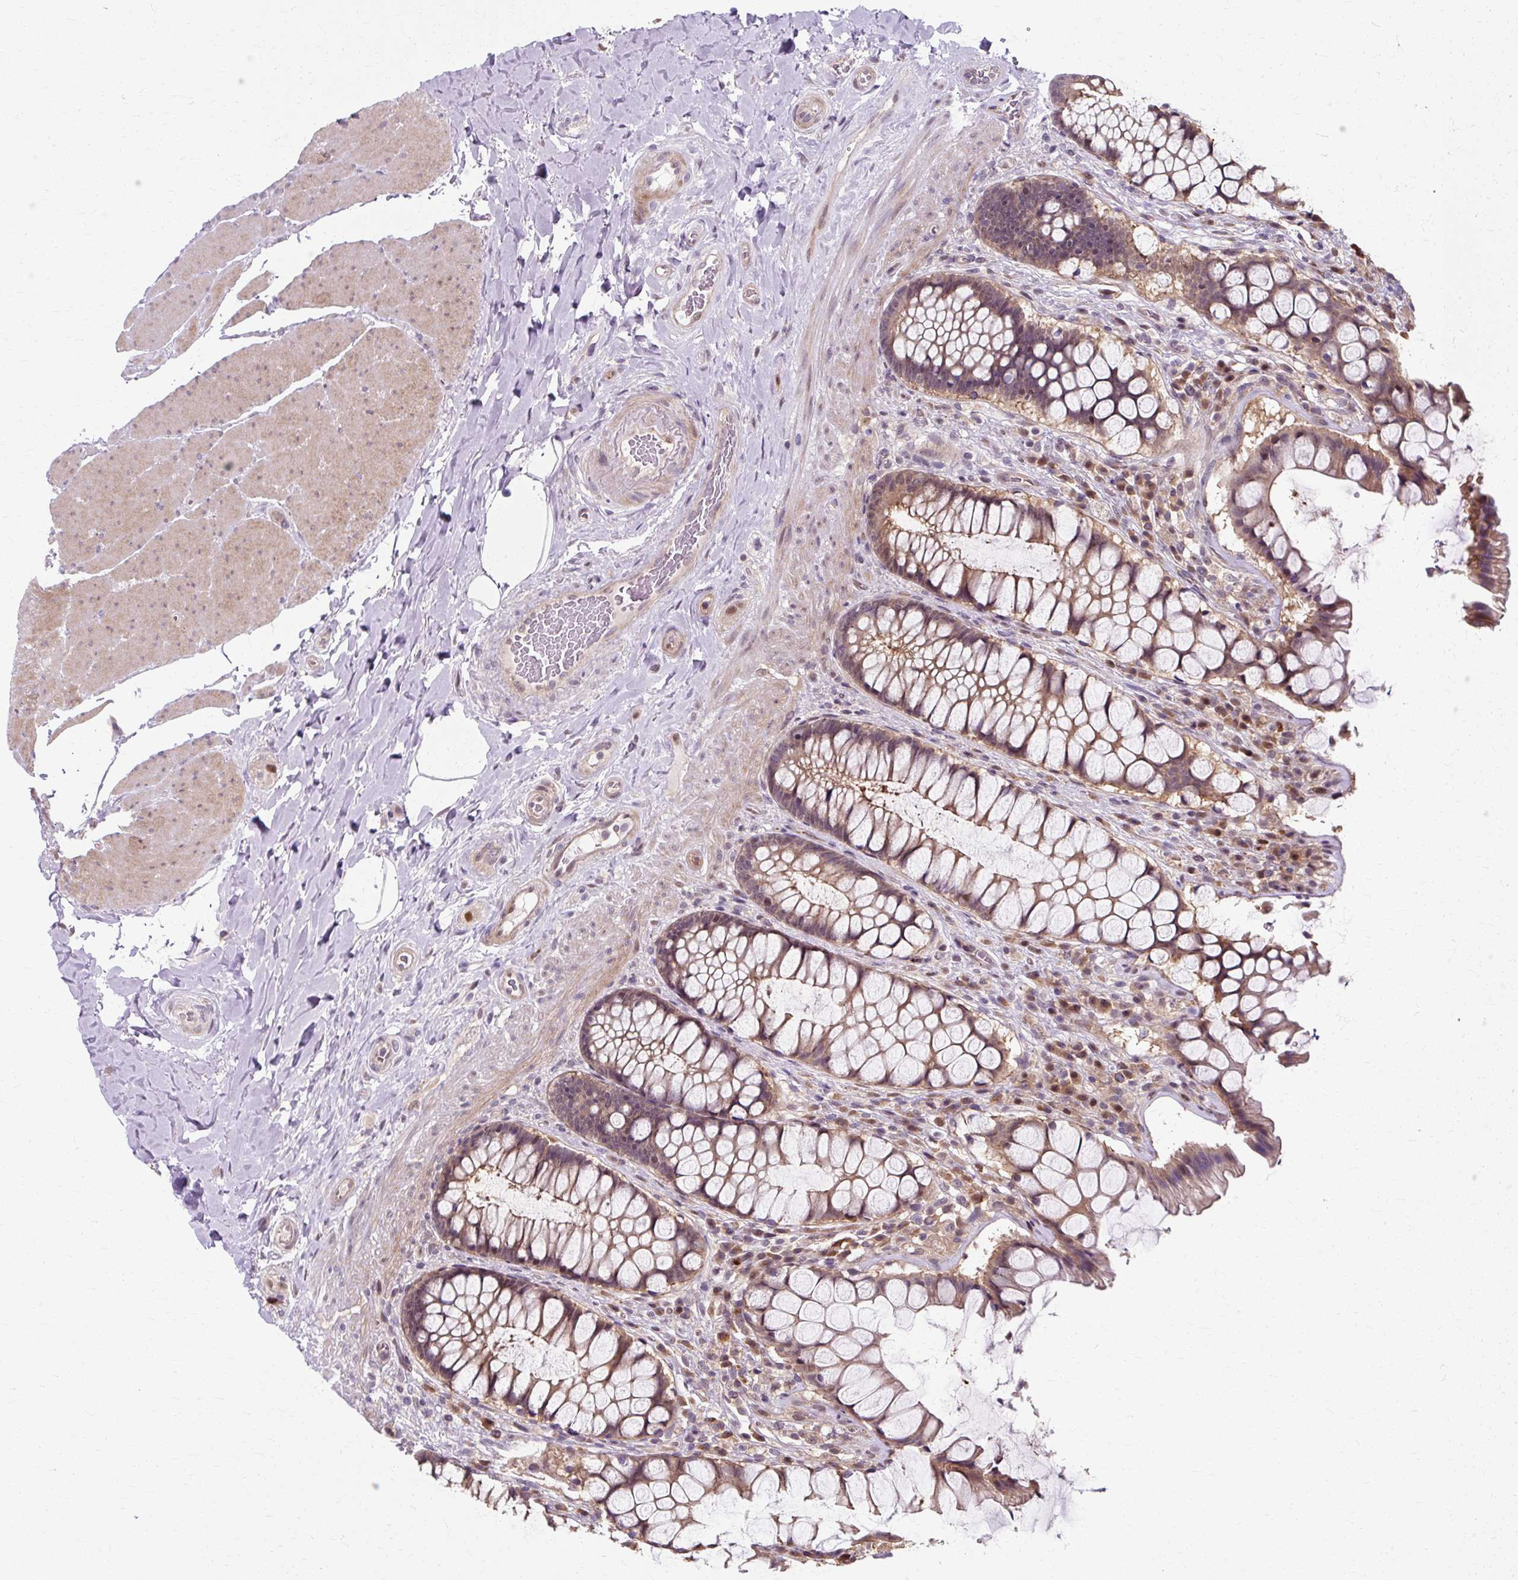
{"staining": {"intensity": "moderate", "quantity": ">75%", "location": "cytoplasmic/membranous"}, "tissue": "rectum", "cell_type": "Glandular cells", "image_type": "normal", "snomed": [{"axis": "morphology", "description": "Normal tissue, NOS"}, {"axis": "topography", "description": "Rectum"}], "caption": "A brown stain highlights moderate cytoplasmic/membranous positivity of a protein in glandular cells of benign rectum.", "gene": "ZNF555", "patient": {"sex": "female", "age": 58}}